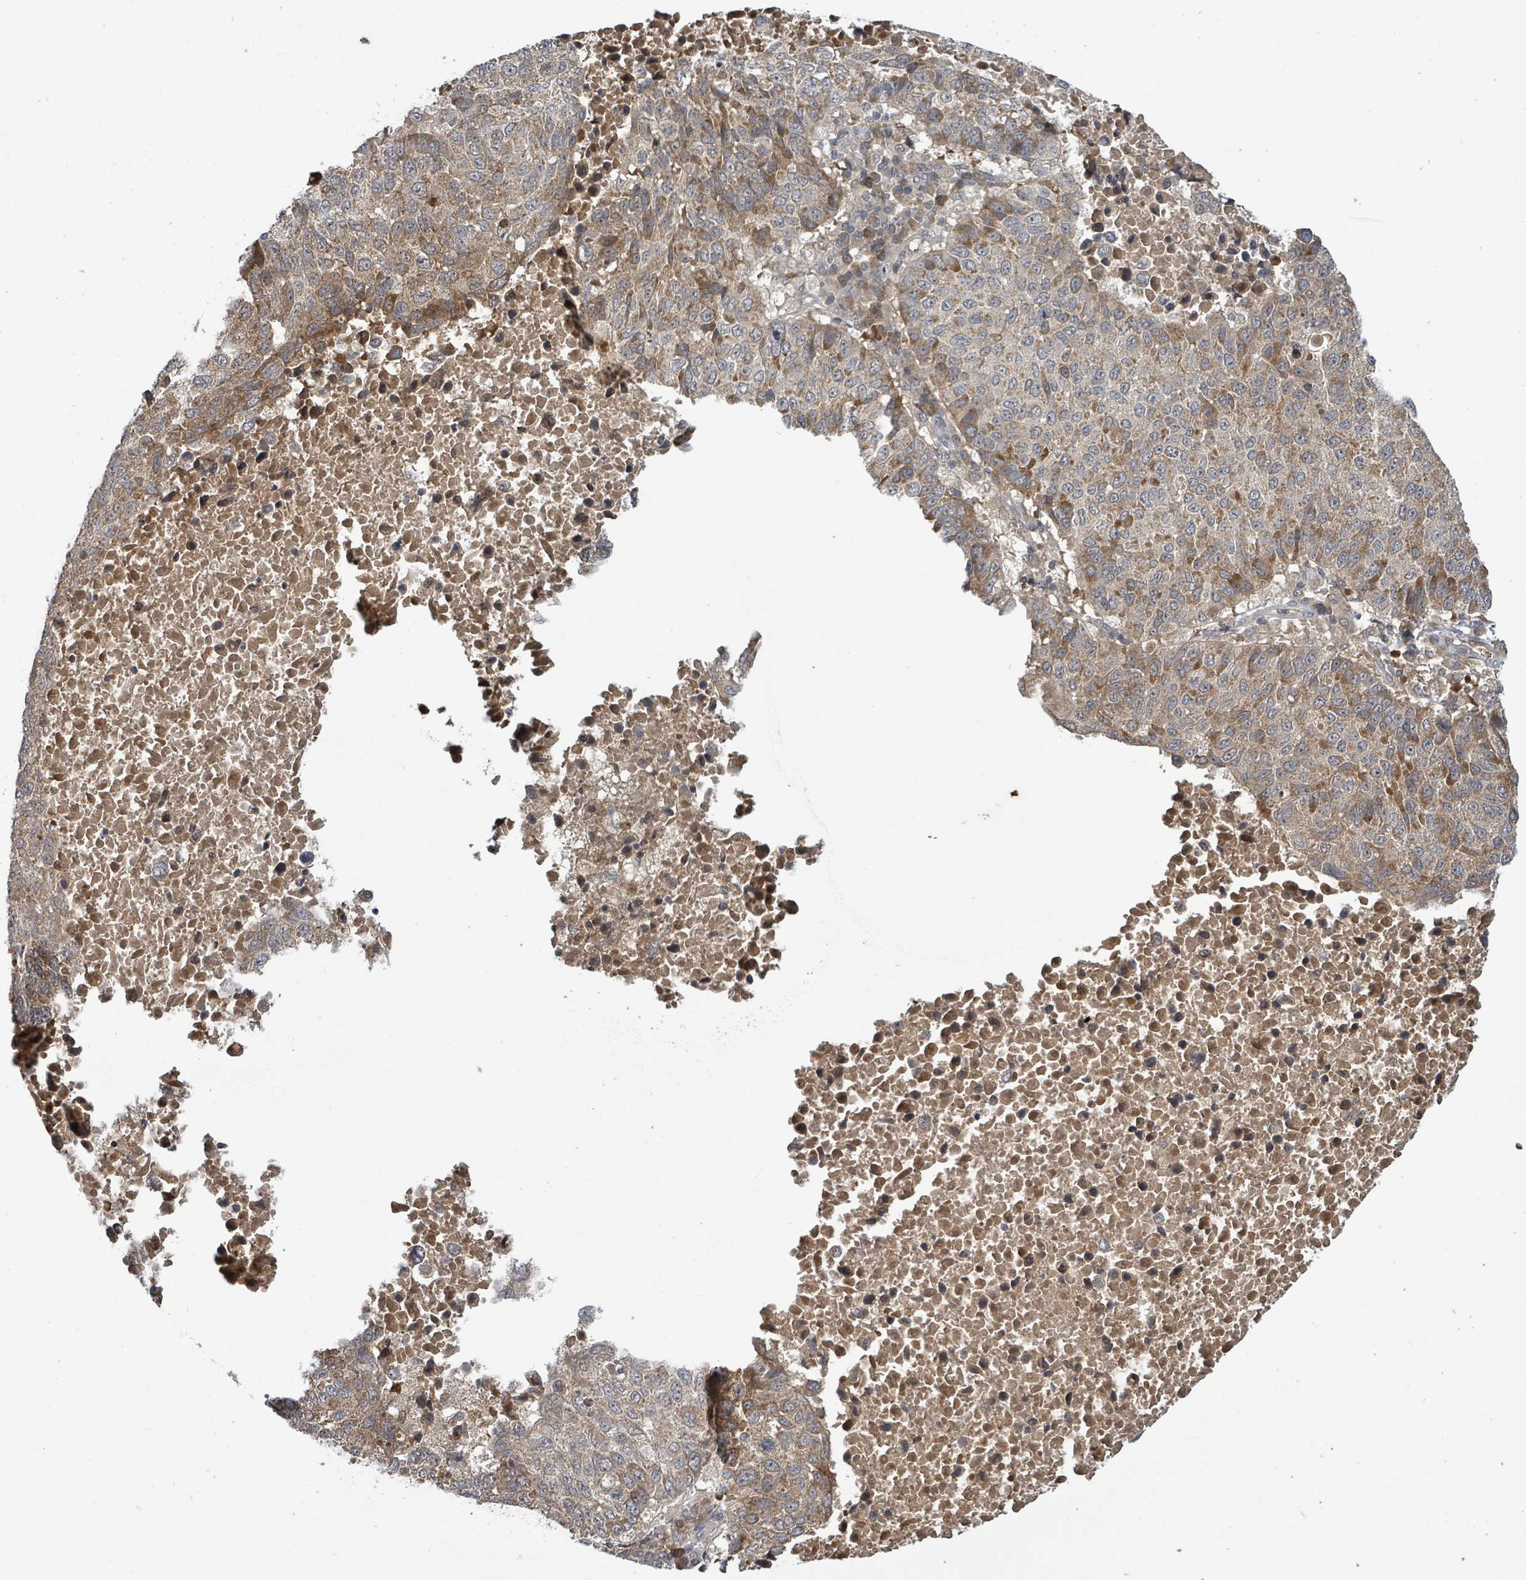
{"staining": {"intensity": "moderate", "quantity": "25%-75%", "location": "cytoplasmic/membranous"}, "tissue": "lung cancer", "cell_type": "Tumor cells", "image_type": "cancer", "snomed": [{"axis": "morphology", "description": "Squamous cell carcinoma, NOS"}, {"axis": "topography", "description": "Lung"}], "caption": "Lung cancer was stained to show a protein in brown. There is medium levels of moderate cytoplasmic/membranous expression in about 25%-75% of tumor cells.", "gene": "ITGA11", "patient": {"sex": "male", "age": 73}}